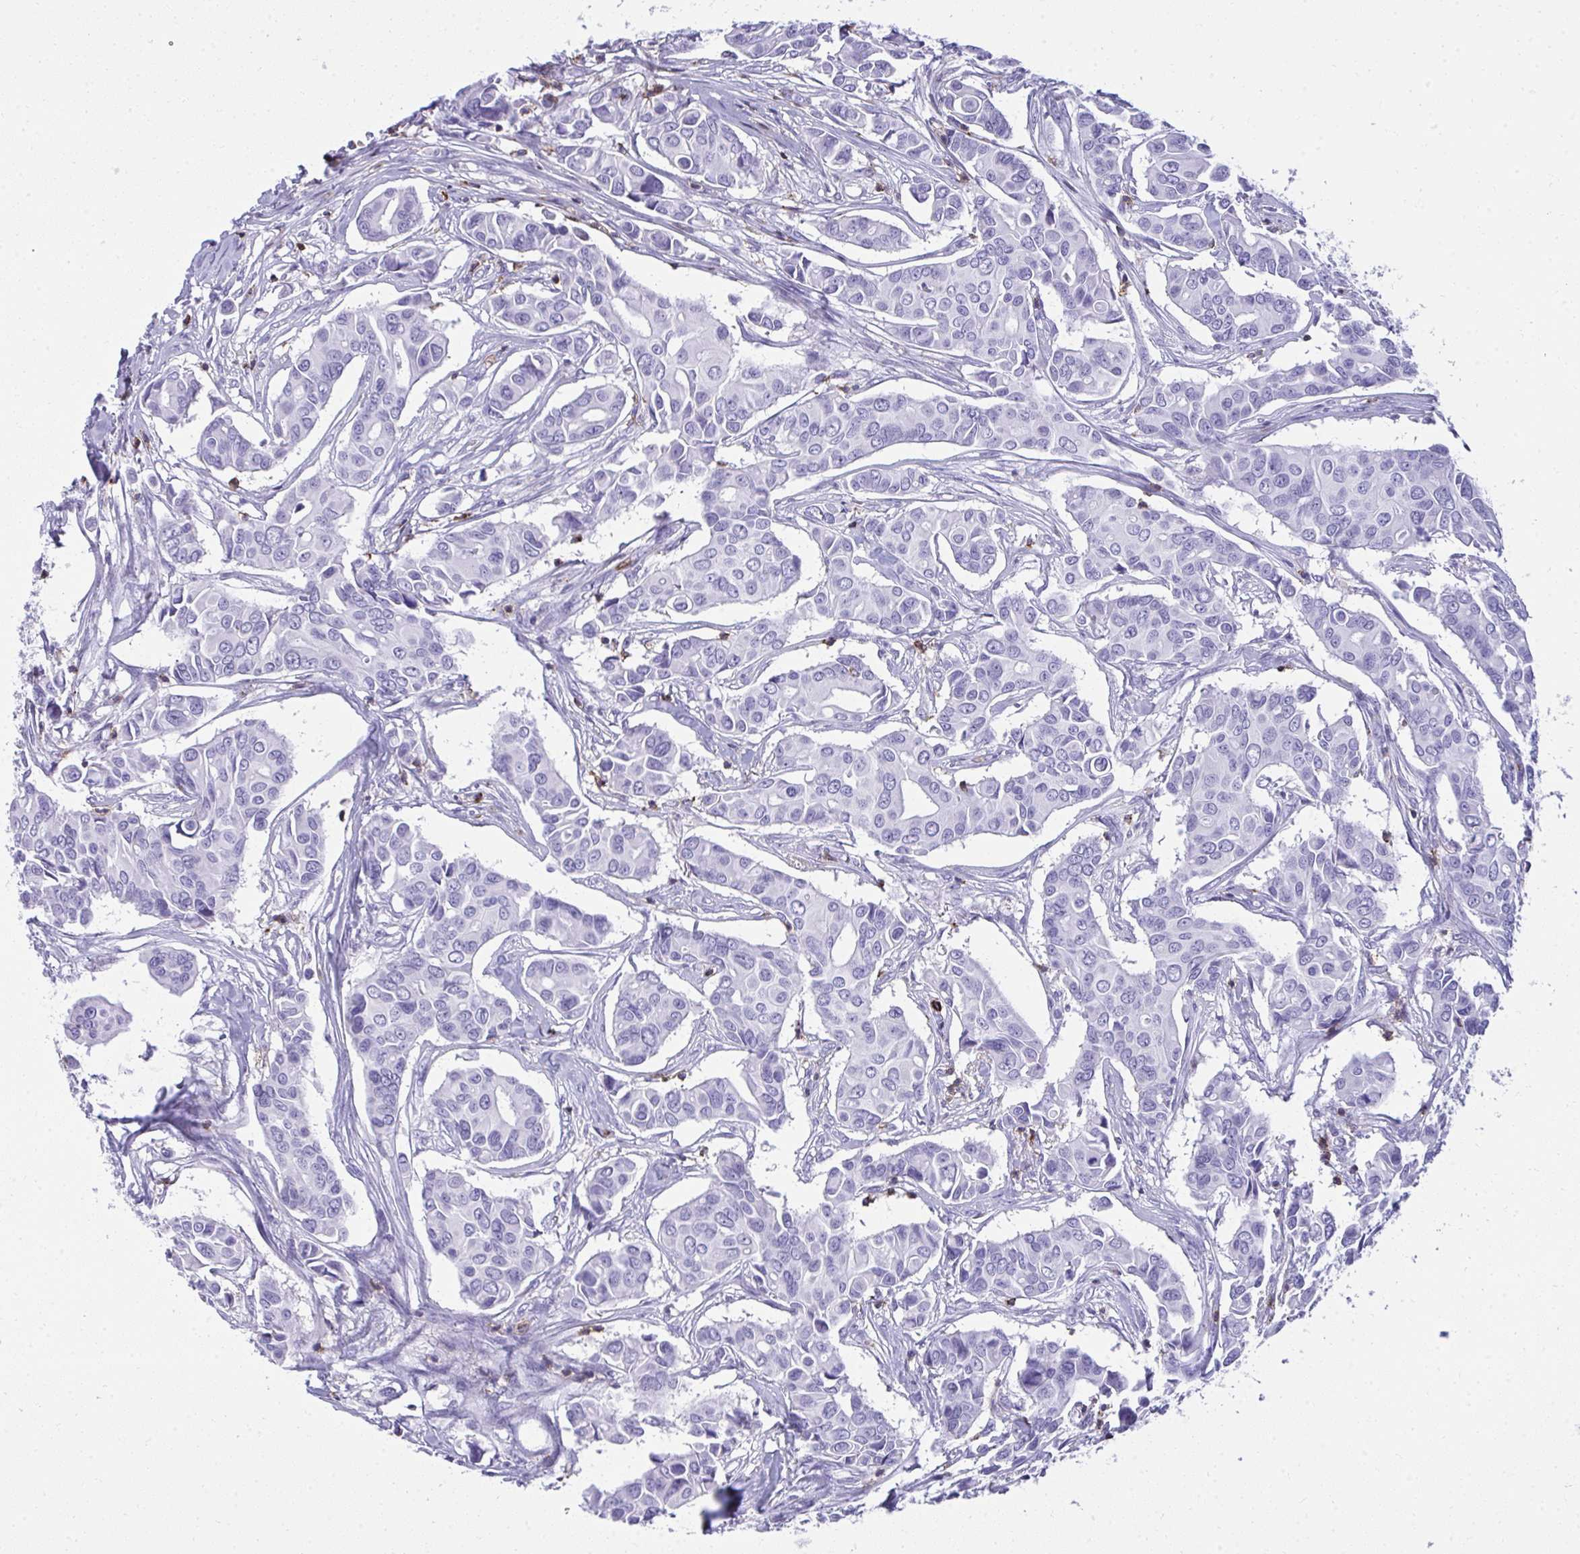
{"staining": {"intensity": "negative", "quantity": "none", "location": "none"}, "tissue": "breast cancer", "cell_type": "Tumor cells", "image_type": "cancer", "snomed": [{"axis": "morphology", "description": "Duct carcinoma"}, {"axis": "topography", "description": "Breast"}], "caption": "DAB immunohistochemical staining of human breast cancer exhibits no significant staining in tumor cells.", "gene": "SPN", "patient": {"sex": "female", "age": 54}}